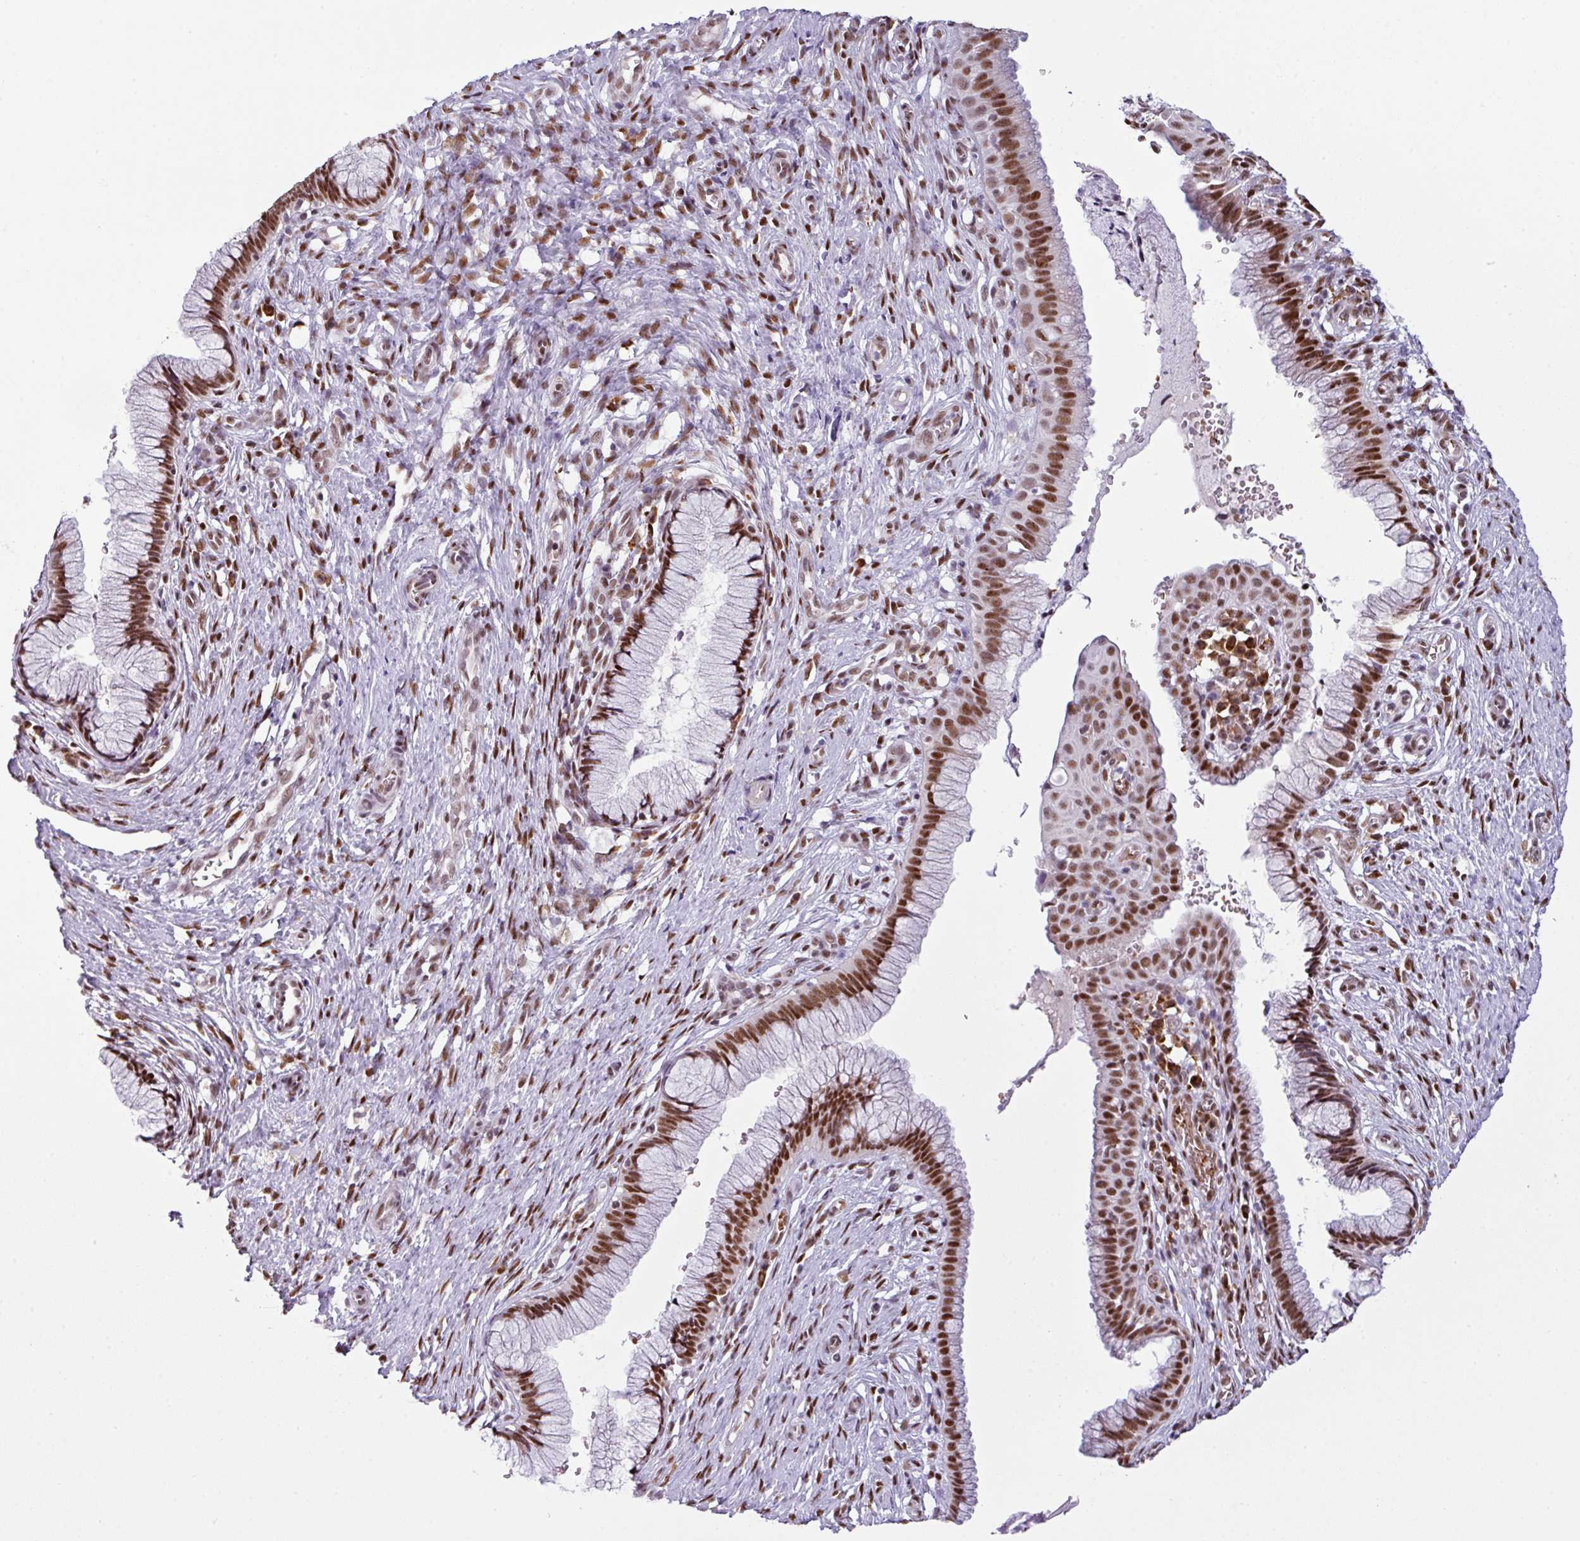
{"staining": {"intensity": "strong", "quantity": ">75%", "location": "nuclear"}, "tissue": "cervix", "cell_type": "Glandular cells", "image_type": "normal", "snomed": [{"axis": "morphology", "description": "Normal tissue, NOS"}, {"axis": "topography", "description": "Cervix"}], "caption": "The photomicrograph exhibits immunohistochemical staining of unremarkable cervix. There is strong nuclear expression is present in about >75% of glandular cells.", "gene": "PRDM5", "patient": {"sex": "female", "age": 36}}